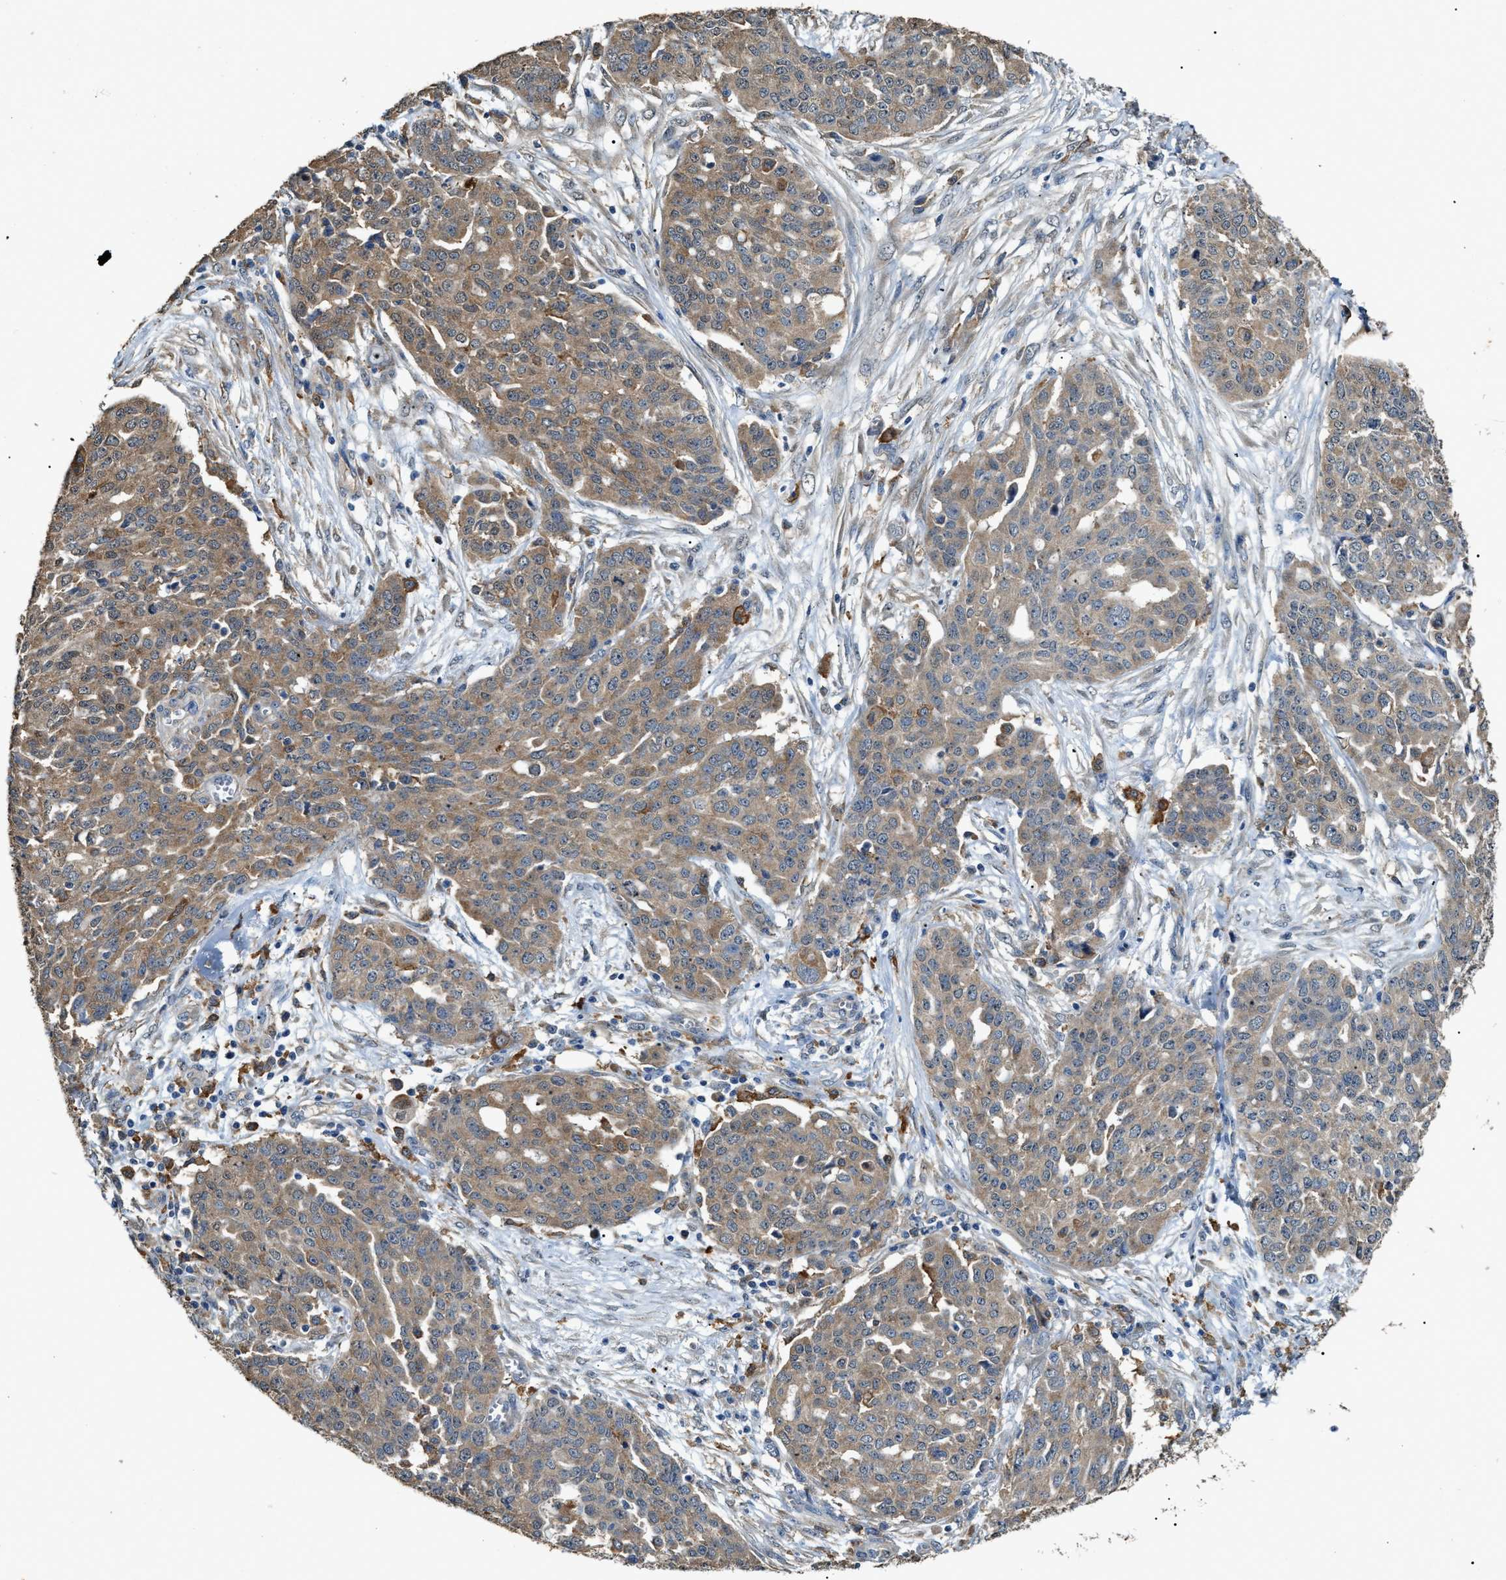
{"staining": {"intensity": "moderate", "quantity": ">75%", "location": "cytoplasmic/membranous"}, "tissue": "ovarian cancer", "cell_type": "Tumor cells", "image_type": "cancer", "snomed": [{"axis": "morphology", "description": "Cystadenocarcinoma, serous, NOS"}, {"axis": "topography", "description": "Soft tissue"}, {"axis": "topography", "description": "Ovary"}], "caption": "There is medium levels of moderate cytoplasmic/membranous staining in tumor cells of serous cystadenocarcinoma (ovarian), as demonstrated by immunohistochemical staining (brown color).", "gene": "GCN1", "patient": {"sex": "female", "age": 57}}